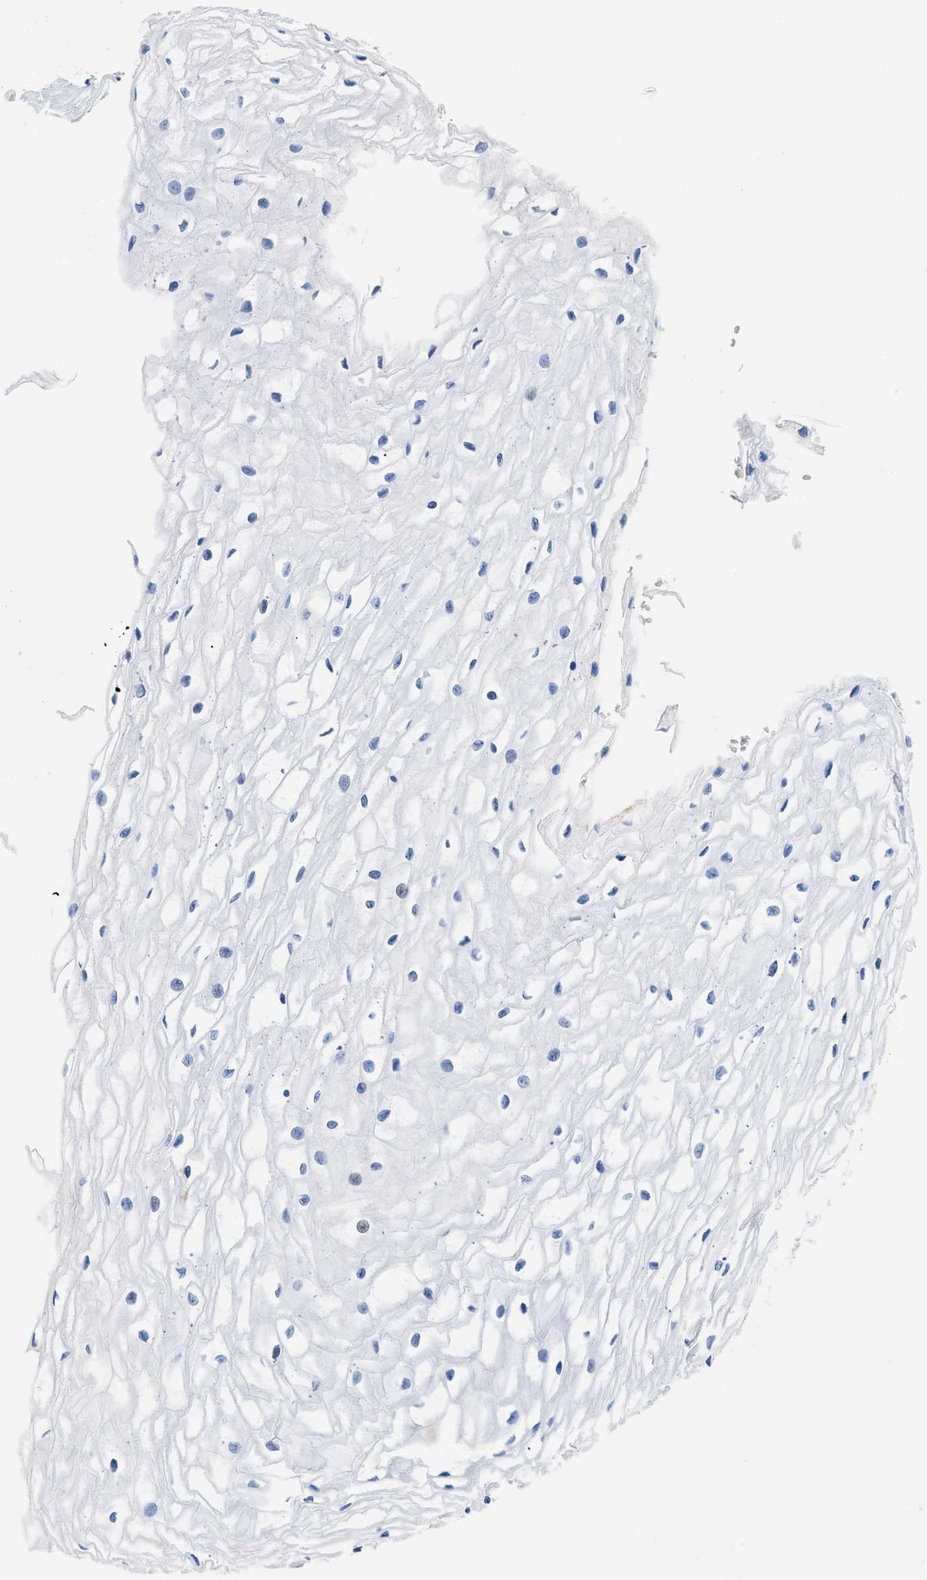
{"staining": {"intensity": "negative", "quantity": "none", "location": "none"}, "tissue": "cervix", "cell_type": "Glandular cells", "image_type": "normal", "snomed": [{"axis": "morphology", "description": "Normal tissue, NOS"}, {"axis": "topography", "description": "Cervix"}], "caption": "Immunohistochemical staining of unremarkable cervix shows no significant expression in glandular cells. (Stains: DAB (3,3'-diaminobenzidine) immunohistochemistry with hematoxylin counter stain, Microscopy: brightfield microscopy at high magnification).", "gene": "NFATC2", "patient": {"sex": "female", "age": 77}}